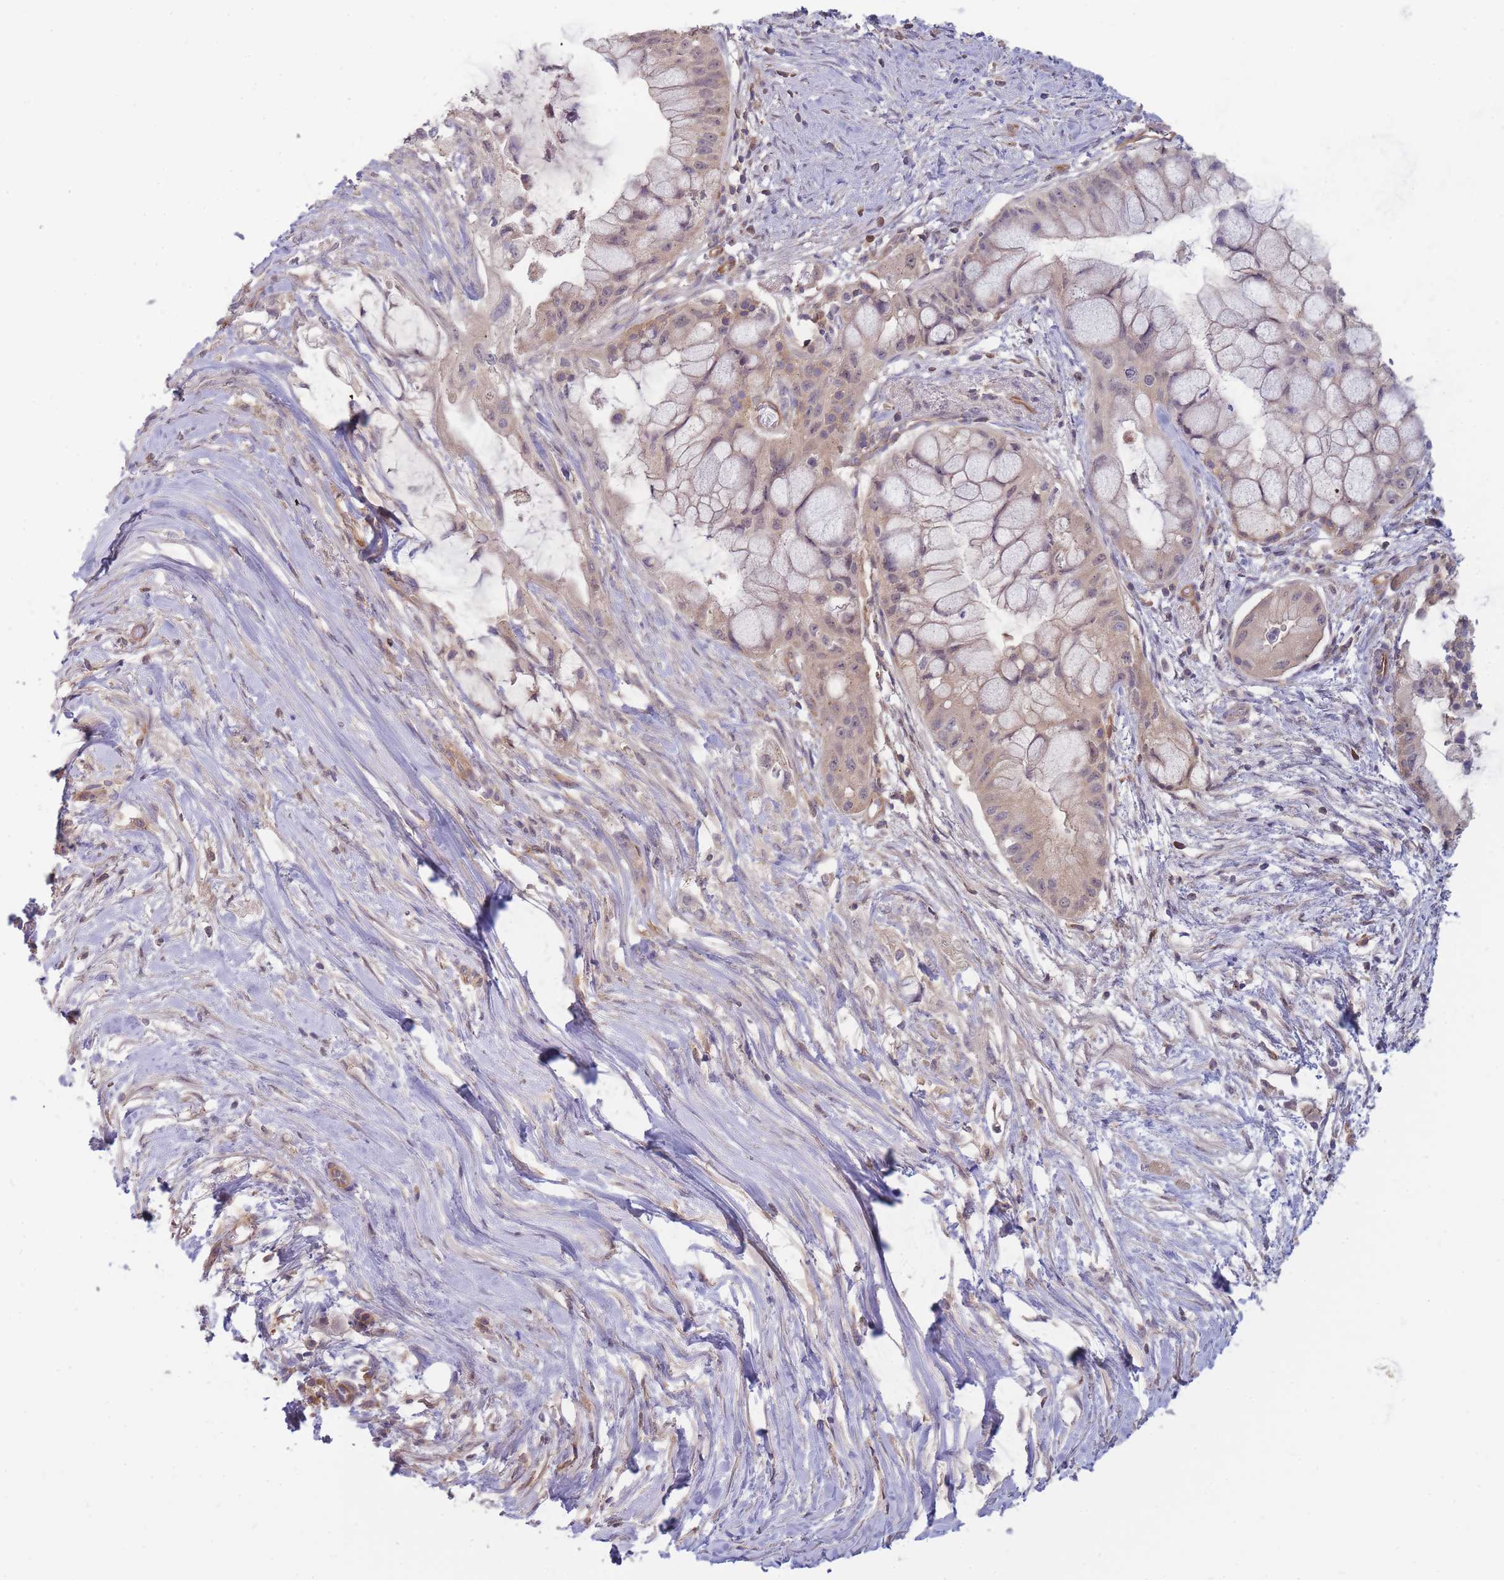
{"staining": {"intensity": "weak", "quantity": "25%-75%", "location": "cytoplasmic/membranous"}, "tissue": "pancreatic cancer", "cell_type": "Tumor cells", "image_type": "cancer", "snomed": [{"axis": "morphology", "description": "Adenocarcinoma, NOS"}, {"axis": "topography", "description": "Pancreas"}], "caption": "This is a photomicrograph of IHC staining of pancreatic cancer (adenocarcinoma), which shows weak expression in the cytoplasmic/membranous of tumor cells.", "gene": "NDUFAF5", "patient": {"sex": "male", "age": 48}}